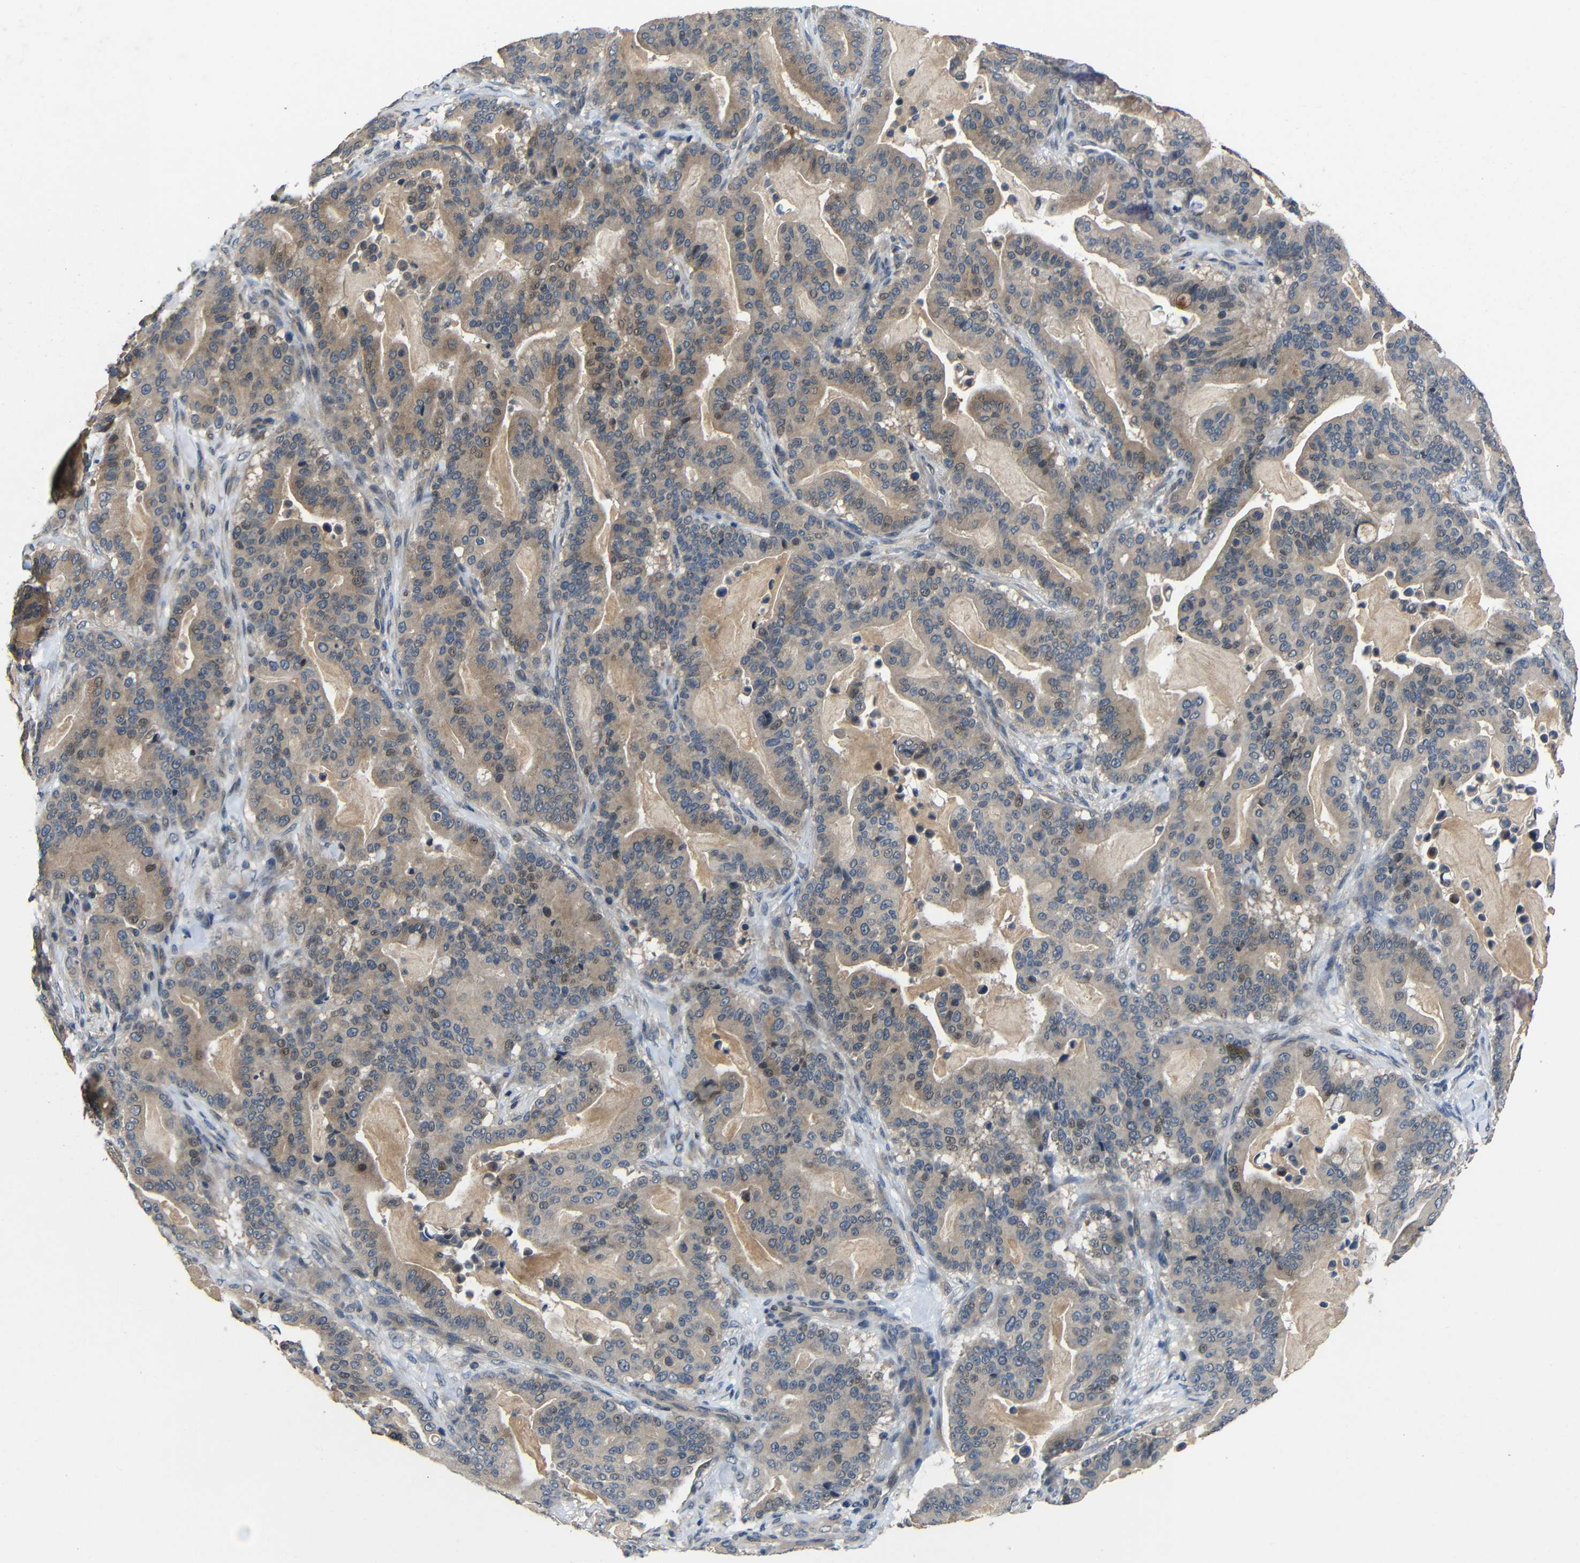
{"staining": {"intensity": "moderate", "quantity": "25%-75%", "location": "cytoplasmic/membranous"}, "tissue": "pancreatic cancer", "cell_type": "Tumor cells", "image_type": "cancer", "snomed": [{"axis": "morphology", "description": "Adenocarcinoma, NOS"}, {"axis": "topography", "description": "Pancreas"}], "caption": "IHC of human pancreatic adenocarcinoma reveals medium levels of moderate cytoplasmic/membranous positivity in about 25%-75% of tumor cells. (DAB = brown stain, brightfield microscopy at high magnification).", "gene": "C6orf89", "patient": {"sex": "male", "age": 63}}